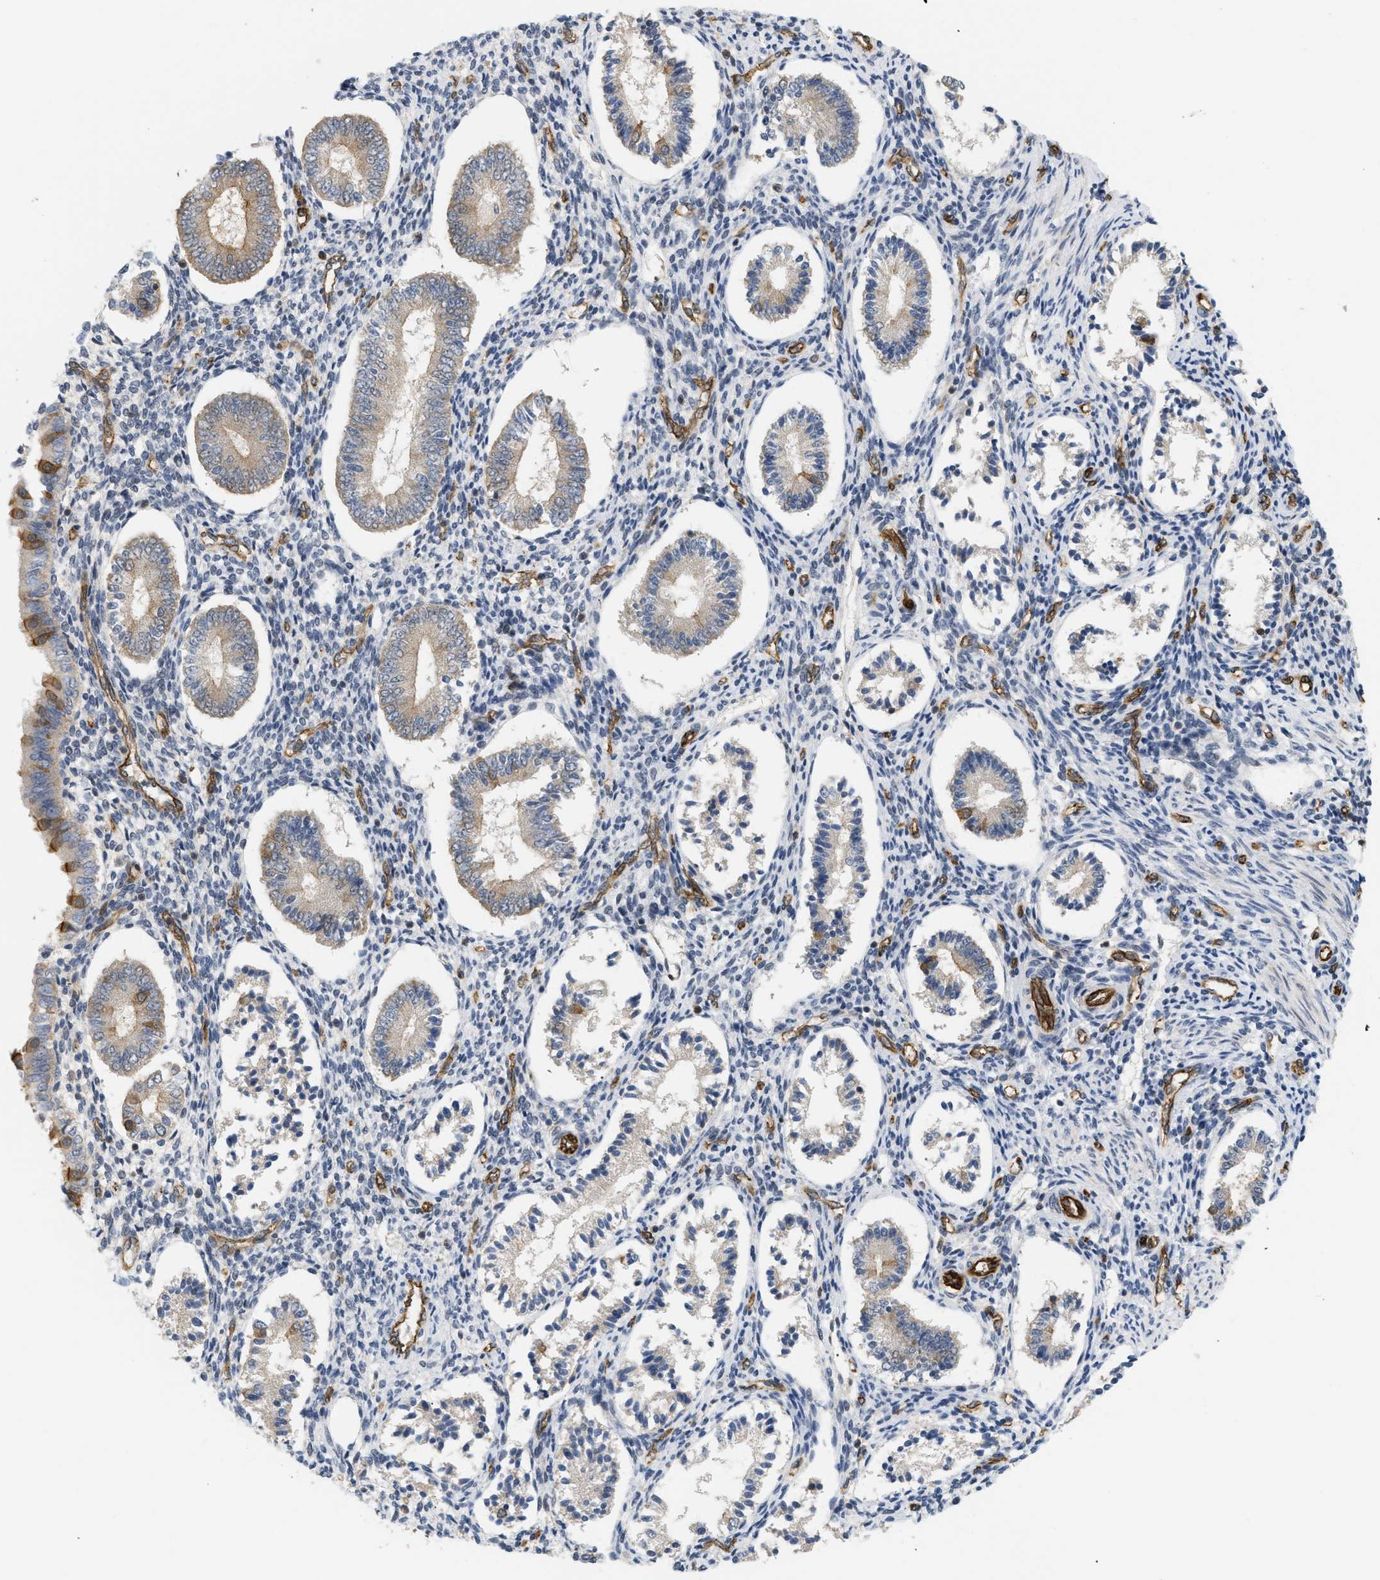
{"staining": {"intensity": "moderate", "quantity": "25%-75%", "location": "cytoplasmic/membranous"}, "tissue": "endometrium", "cell_type": "Cells in endometrial stroma", "image_type": "normal", "snomed": [{"axis": "morphology", "description": "Normal tissue, NOS"}, {"axis": "topography", "description": "Endometrium"}], "caption": "A brown stain highlights moderate cytoplasmic/membranous expression of a protein in cells in endometrial stroma of normal human endometrium.", "gene": "PALMD", "patient": {"sex": "female", "age": 42}}